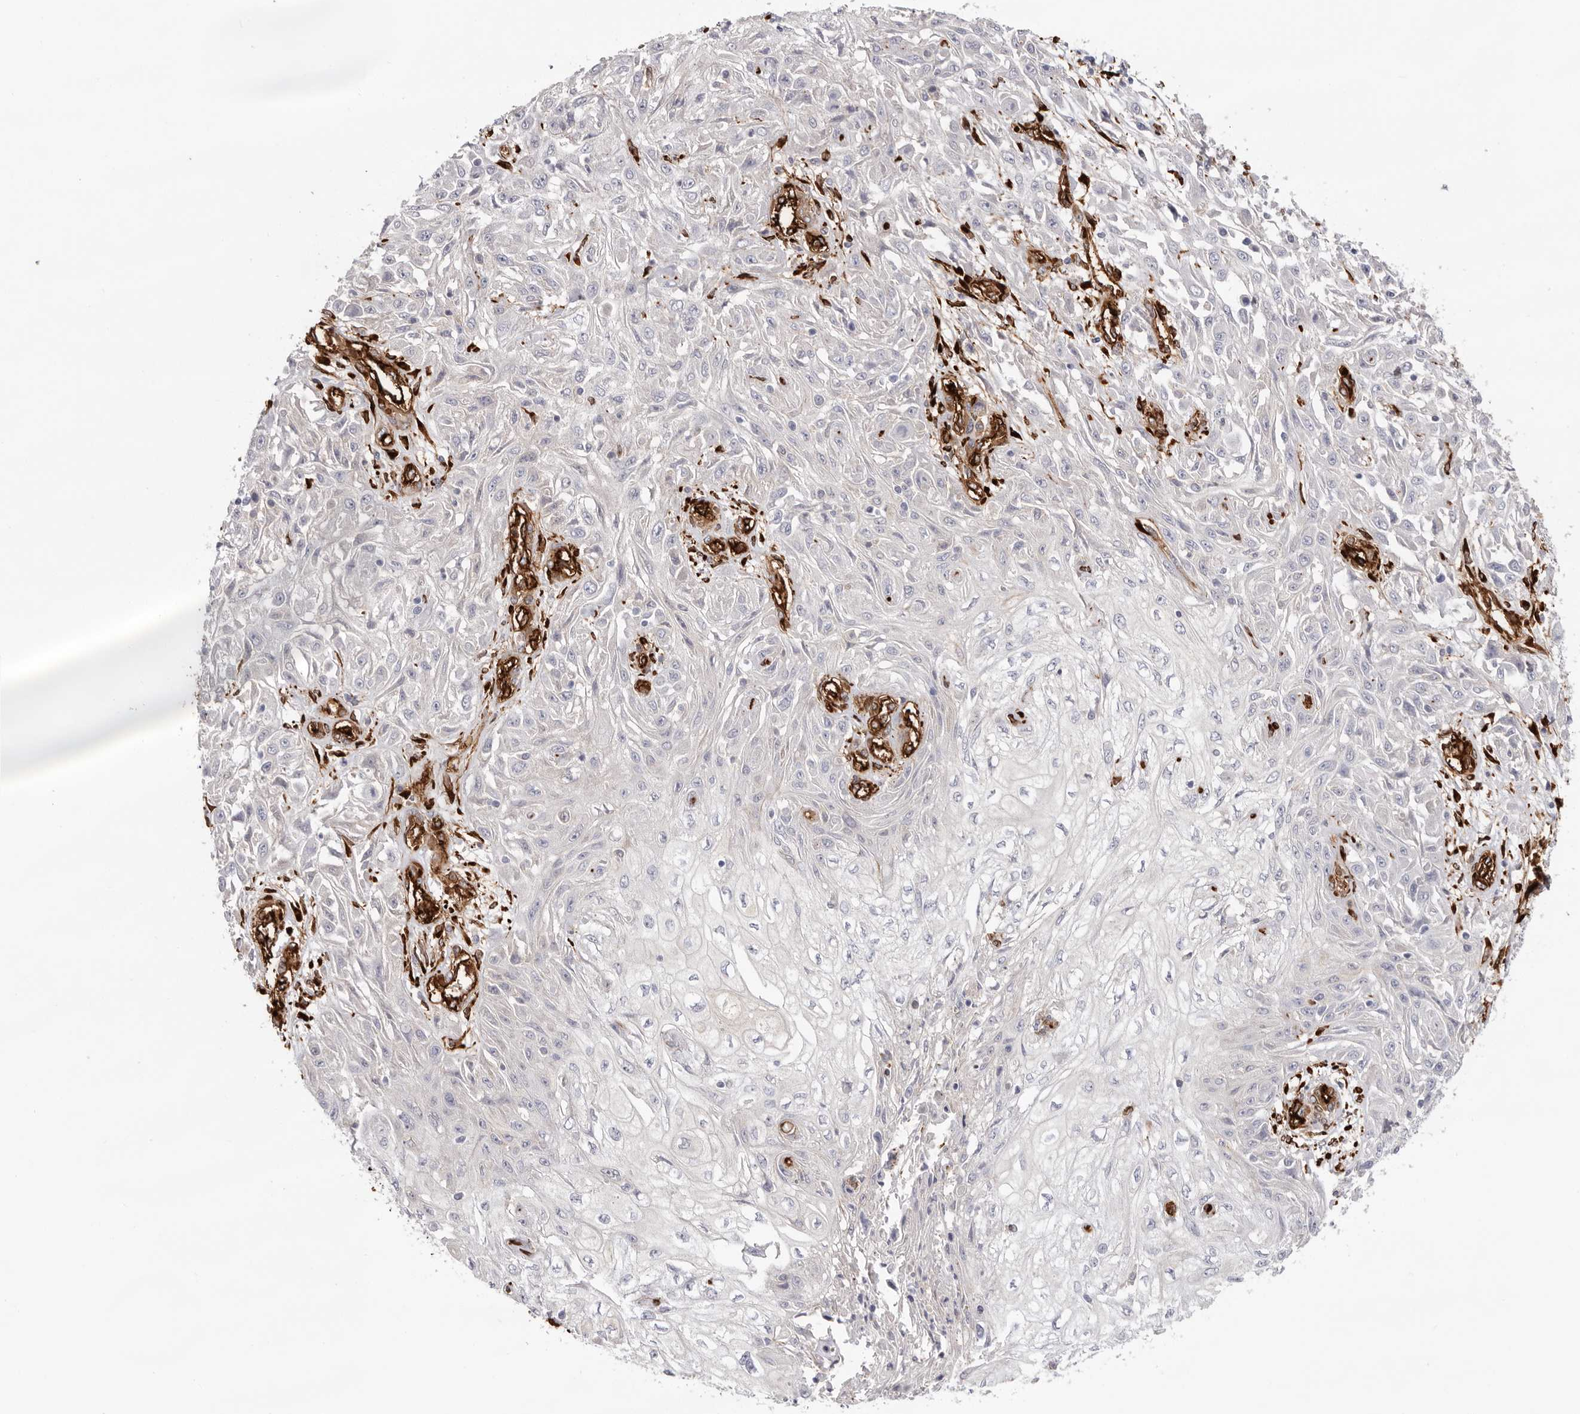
{"staining": {"intensity": "negative", "quantity": "none", "location": "none"}, "tissue": "skin cancer", "cell_type": "Tumor cells", "image_type": "cancer", "snomed": [{"axis": "morphology", "description": "Squamous cell carcinoma, NOS"}, {"axis": "morphology", "description": "Squamous cell carcinoma, metastatic, NOS"}, {"axis": "topography", "description": "Skin"}, {"axis": "topography", "description": "Lymph node"}], "caption": "Immunohistochemistry image of neoplastic tissue: skin cancer (metastatic squamous cell carcinoma) stained with DAB (3,3'-diaminobenzidine) demonstrates no significant protein expression in tumor cells.", "gene": "LRRC66", "patient": {"sex": "male", "age": 75}}